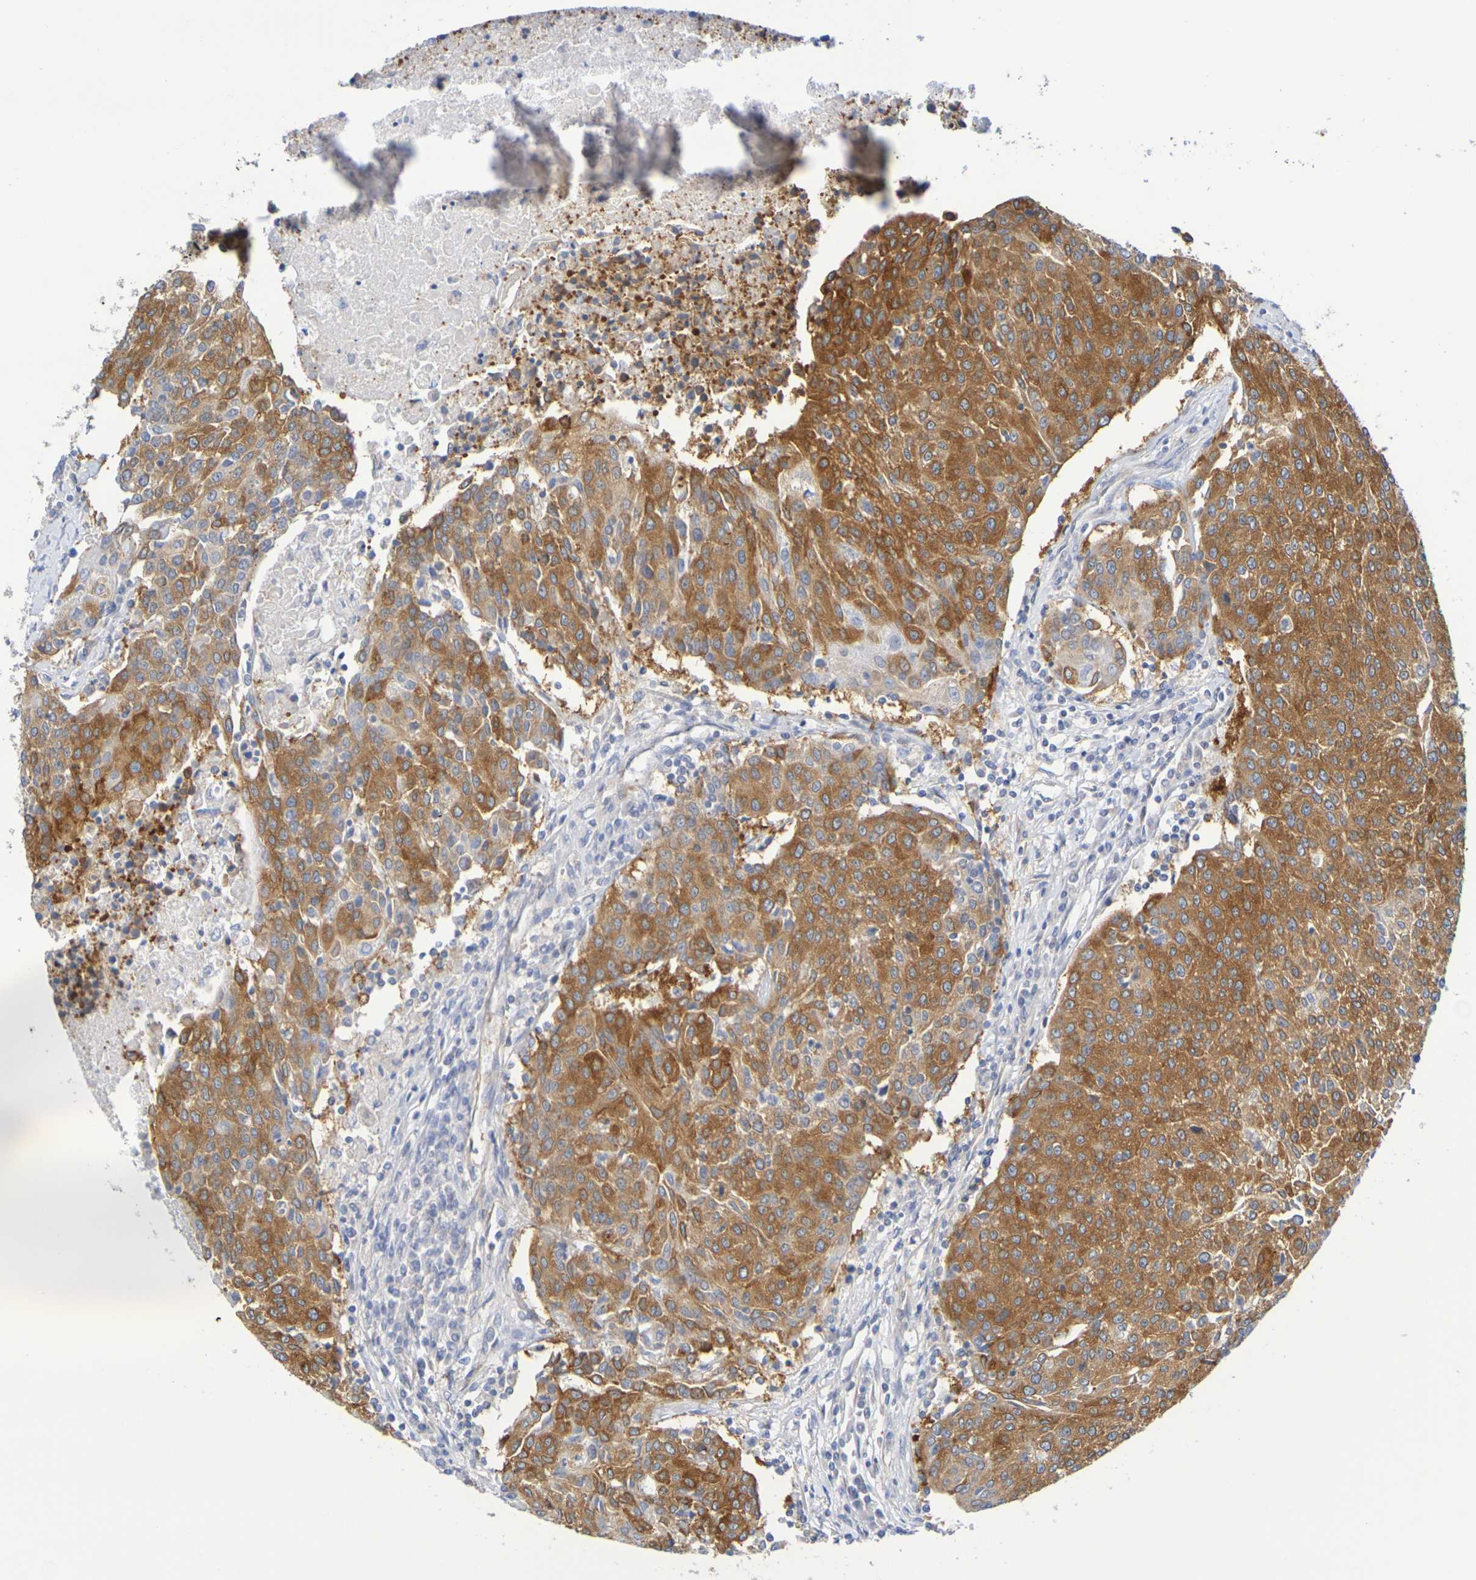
{"staining": {"intensity": "strong", "quantity": ">75%", "location": "cytoplasmic/membranous"}, "tissue": "urothelial cancer", "cell_type": "Tumor cells", "image_type": "cancer", "snomed": [{"axis": "morphology", "description": "Urothelial carcinoma, High grade"}, {"axis": "topography", "description": "Urinary bladder"}], "caption": "A brown stain labels strong cytoplasmic/membranous expression of a protein in human urothelial cancer tumor cells. (DAB (3,3'-diaminobenzidine) = brown stain, brightfield microscopy at high magnification).", "gene": "TMCC3", "patient": {"sex": "female", "age": 85}}